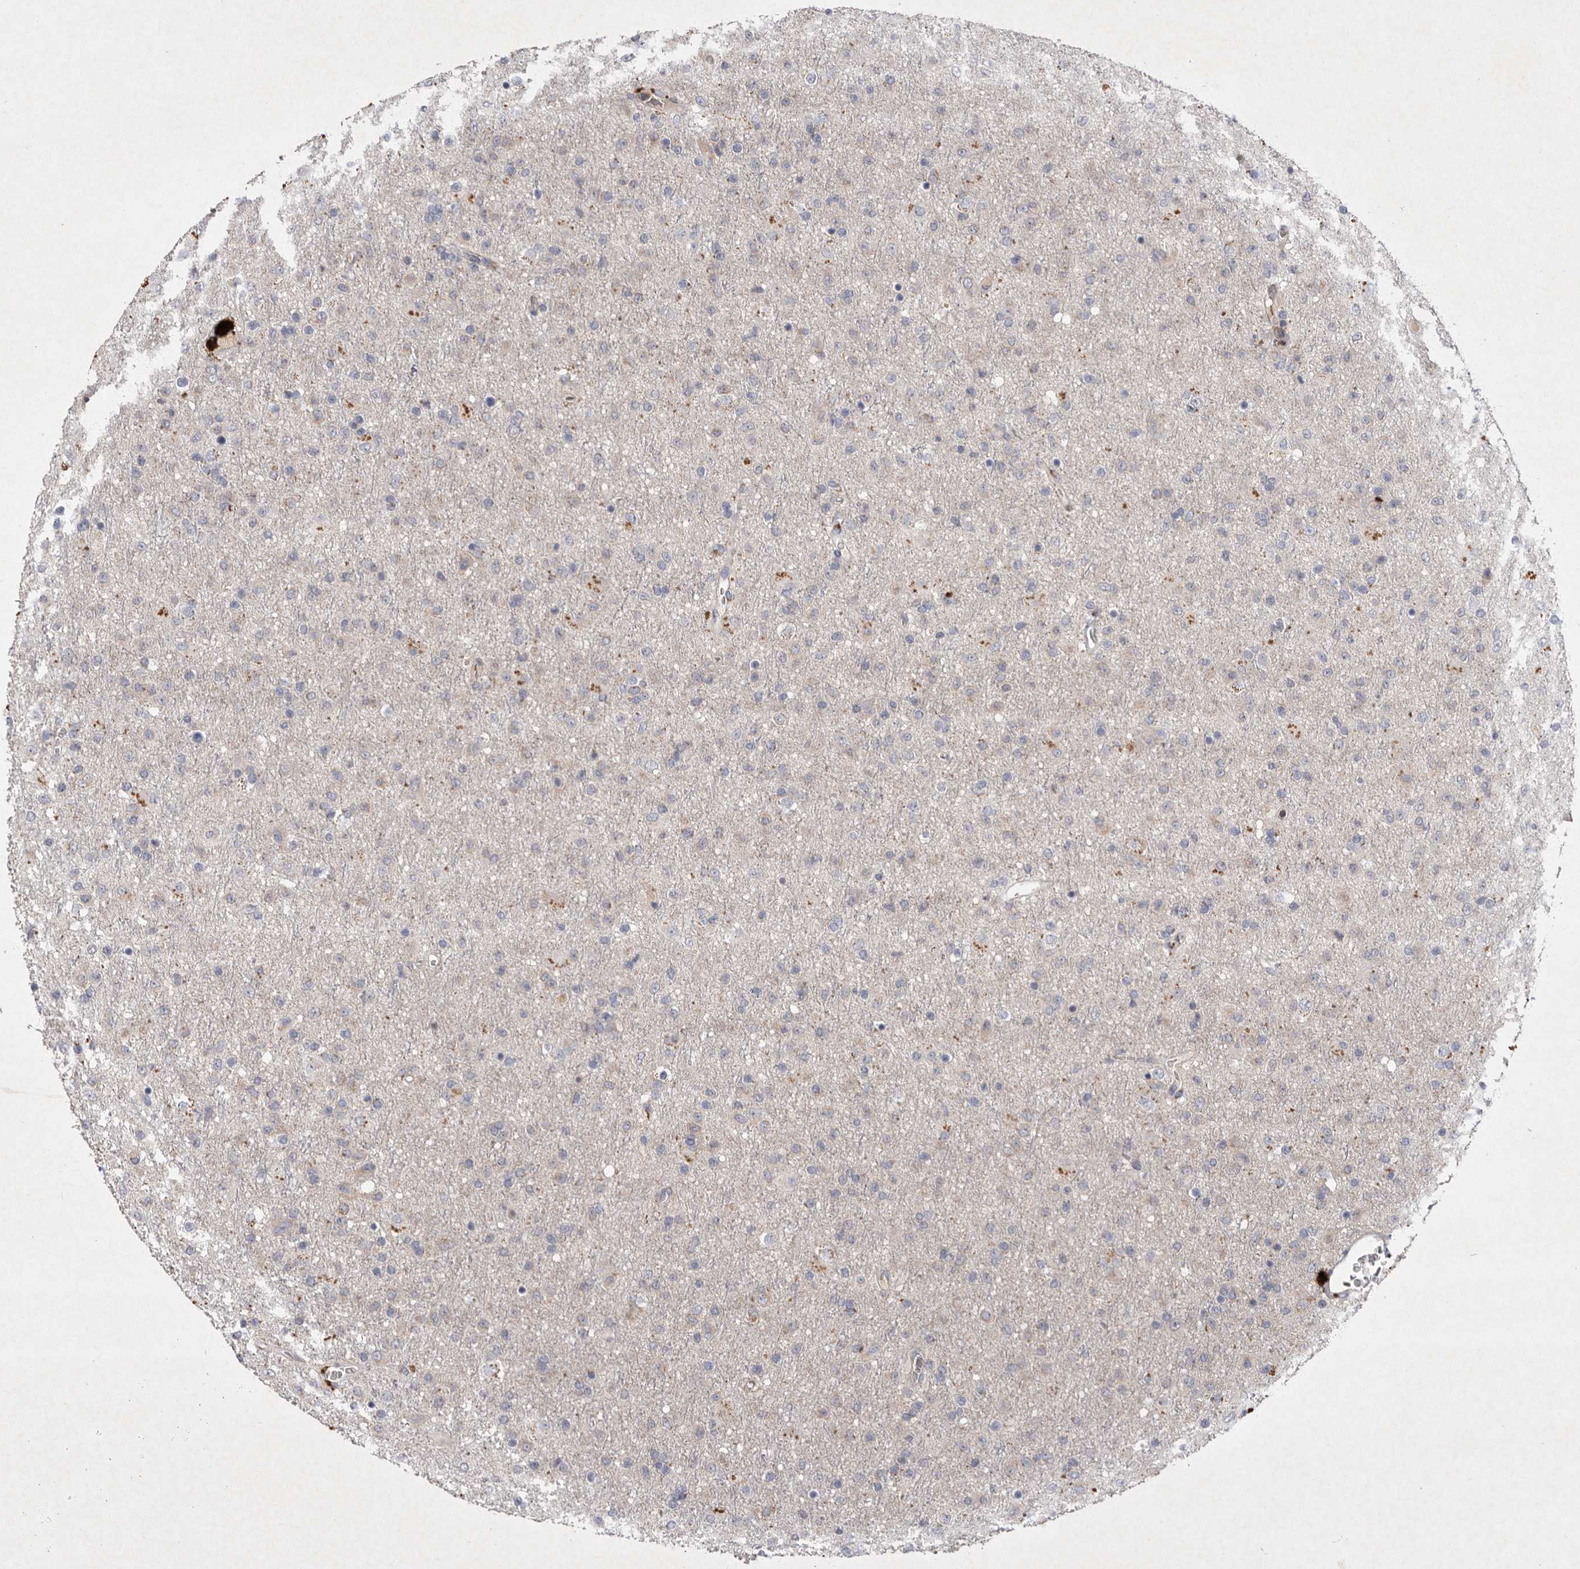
{"staining": {"intensity": "negative", "quantity": "none", "location": "none"}, "tissue": "glioma", "cell_type": "Tumor cells", "image_type": "cancer", "snomed": [{"axis": "morphology", "description": "Glioma, malignant, Low grade"}, {"axis": "topography", "description": "Brain"}], "caption": "Immunohistochemistry micrograph of neoplastic tissue: human malignant glioma (low-grade) stained with DAB displays no significant protein staining in tumor cells.", "gene": "TNFSF14", "patient": {"sex": "male", "age": 65}}